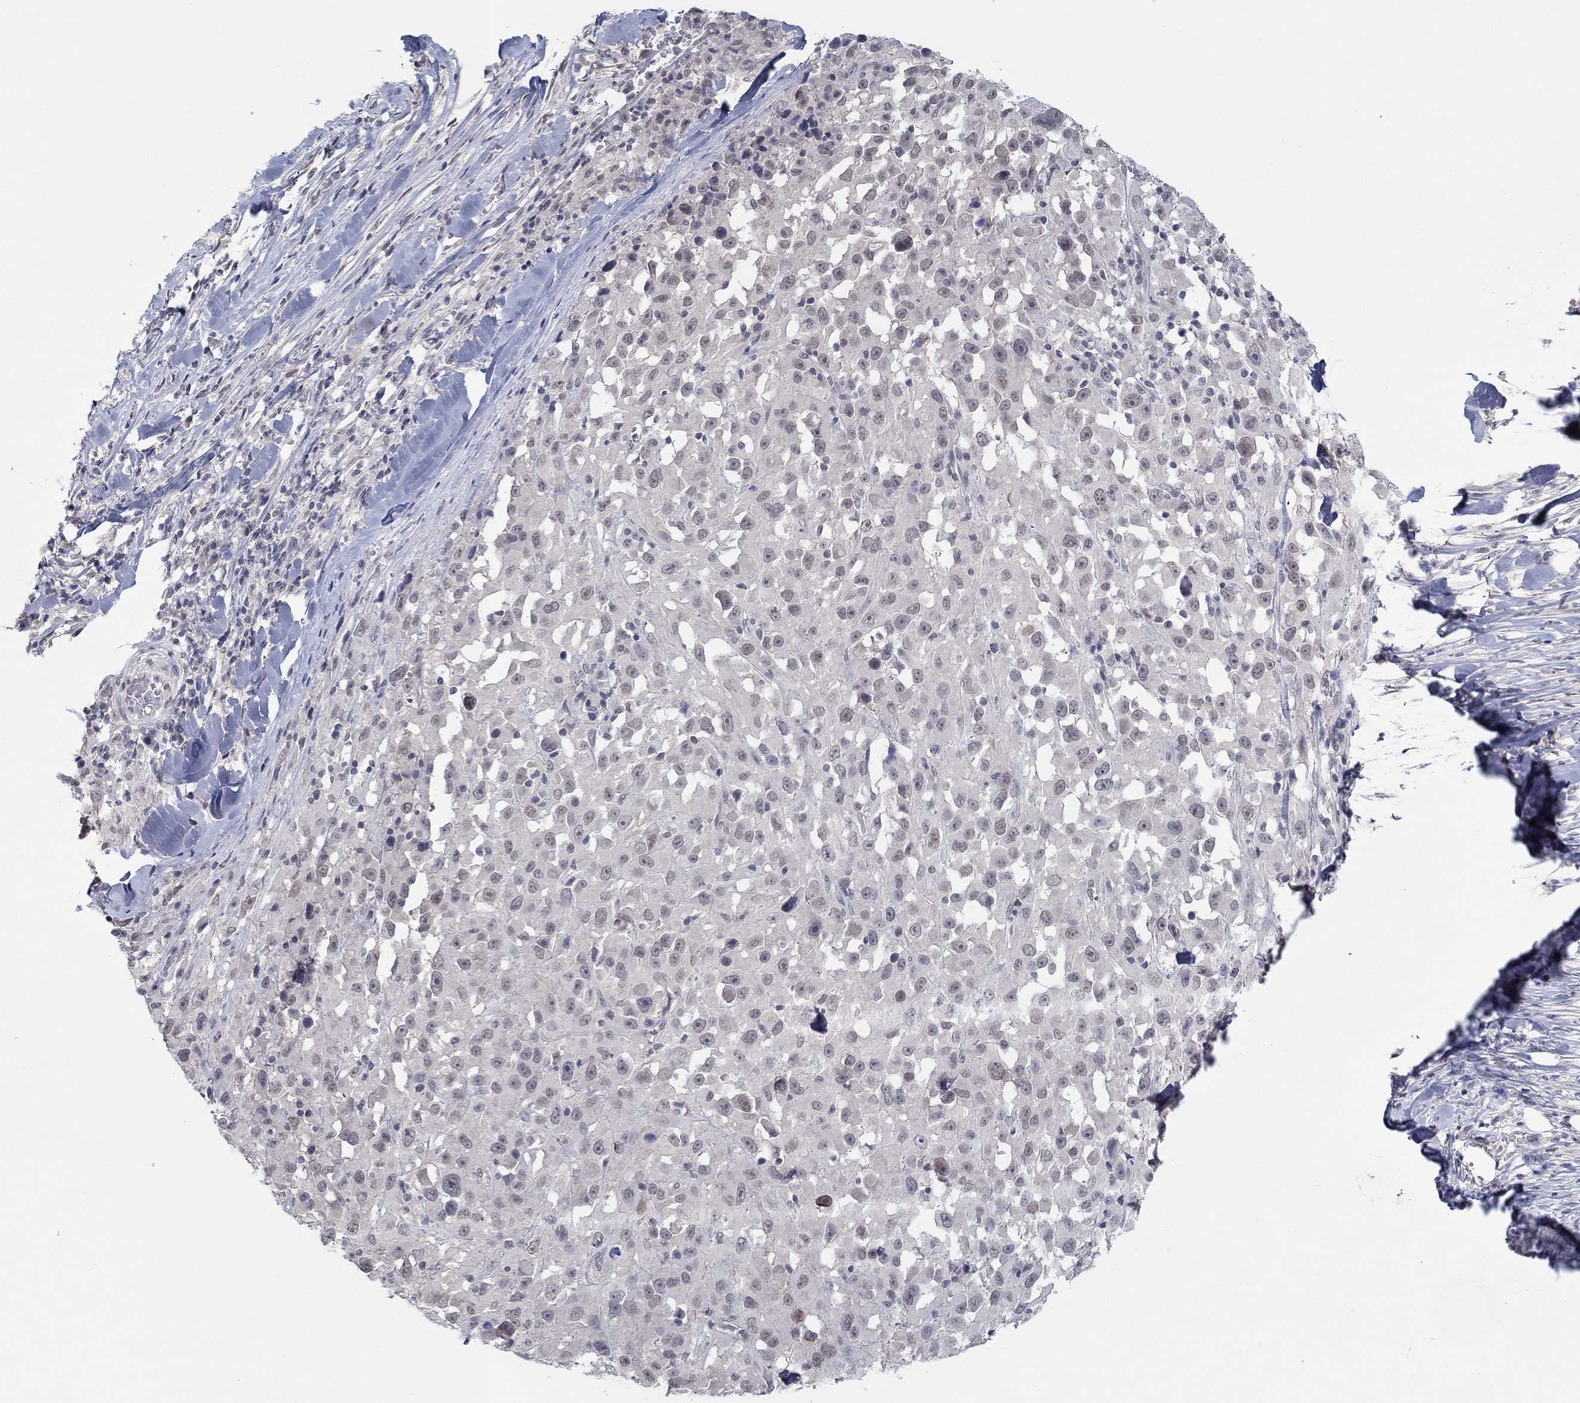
{"staining": {"intensity": "negative", "quantity": "none", "location": "none"}, "tissue": "melanoma", "cell_type": "Tumor cells", "image_type": "cancer", "snomed": [{"axis": "morphology", "description": "Malignant melanoma, Metastatic site"}, {"axis": "topography", "description": "Lymph node"}], "caption": "Human melanoma stained for a protein using immunohistochemistry (IHC) demonstrates no staining in tumor cells.", "gene": "SLC22A2", "patient": {"sex": "male", "age": 50}}